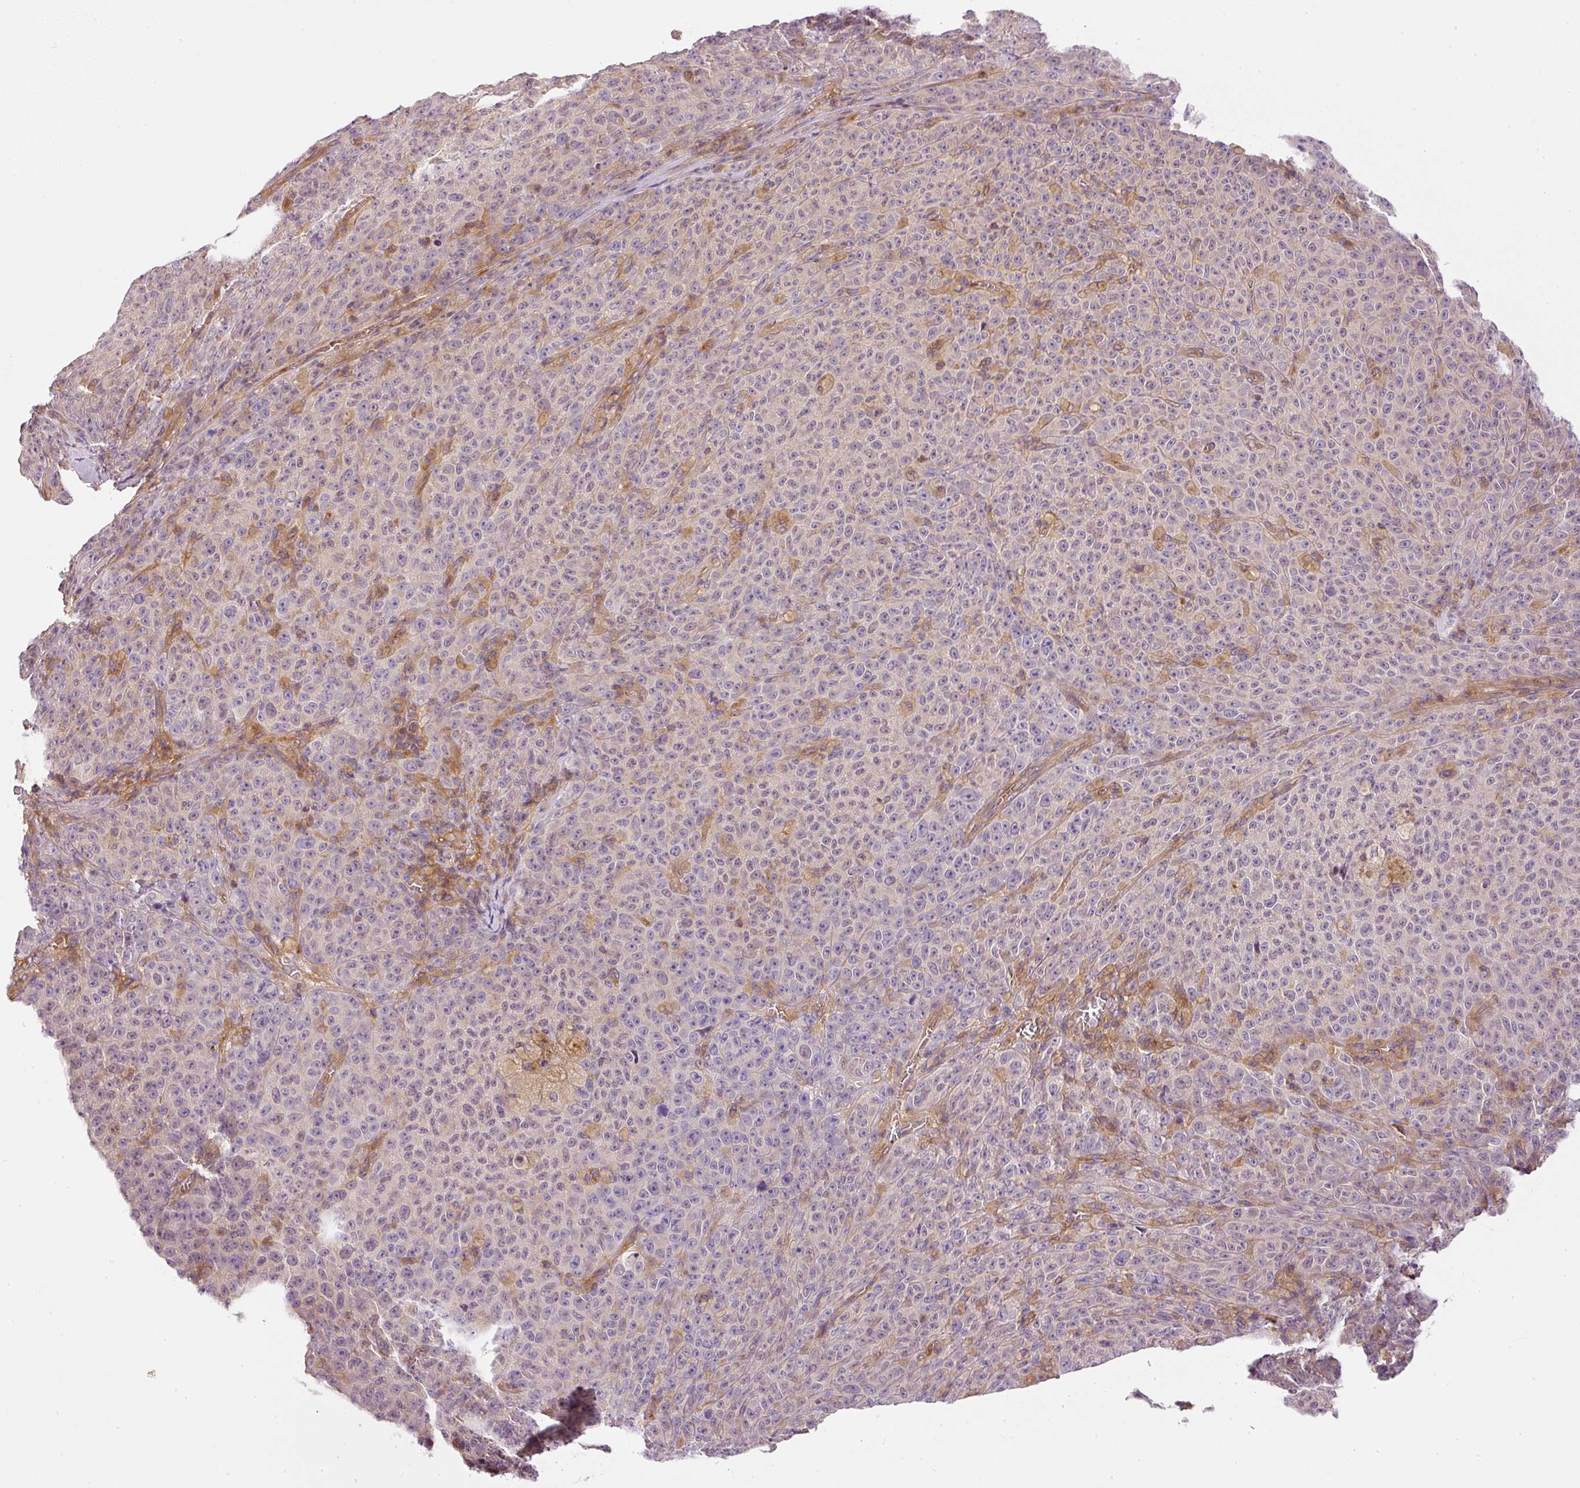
{"staining": {"intensity": "negative", "quantity": "none", "location": "none"}, "tissue": "melanoma", "cell_type": "Tumor cells", "image_type": "cancer", "snomed": [{"axis": "morphology", "description": "Malignant melanoma, NOS"}, {"axis": "topography", "description": "Skin"}], "caption": "Immunohistochemistry (IHC) of malignant melanoma shows no staining in tumor cells.", "gene": "TBC1D2B", "patient": {"sex": "female", "age": 82}}